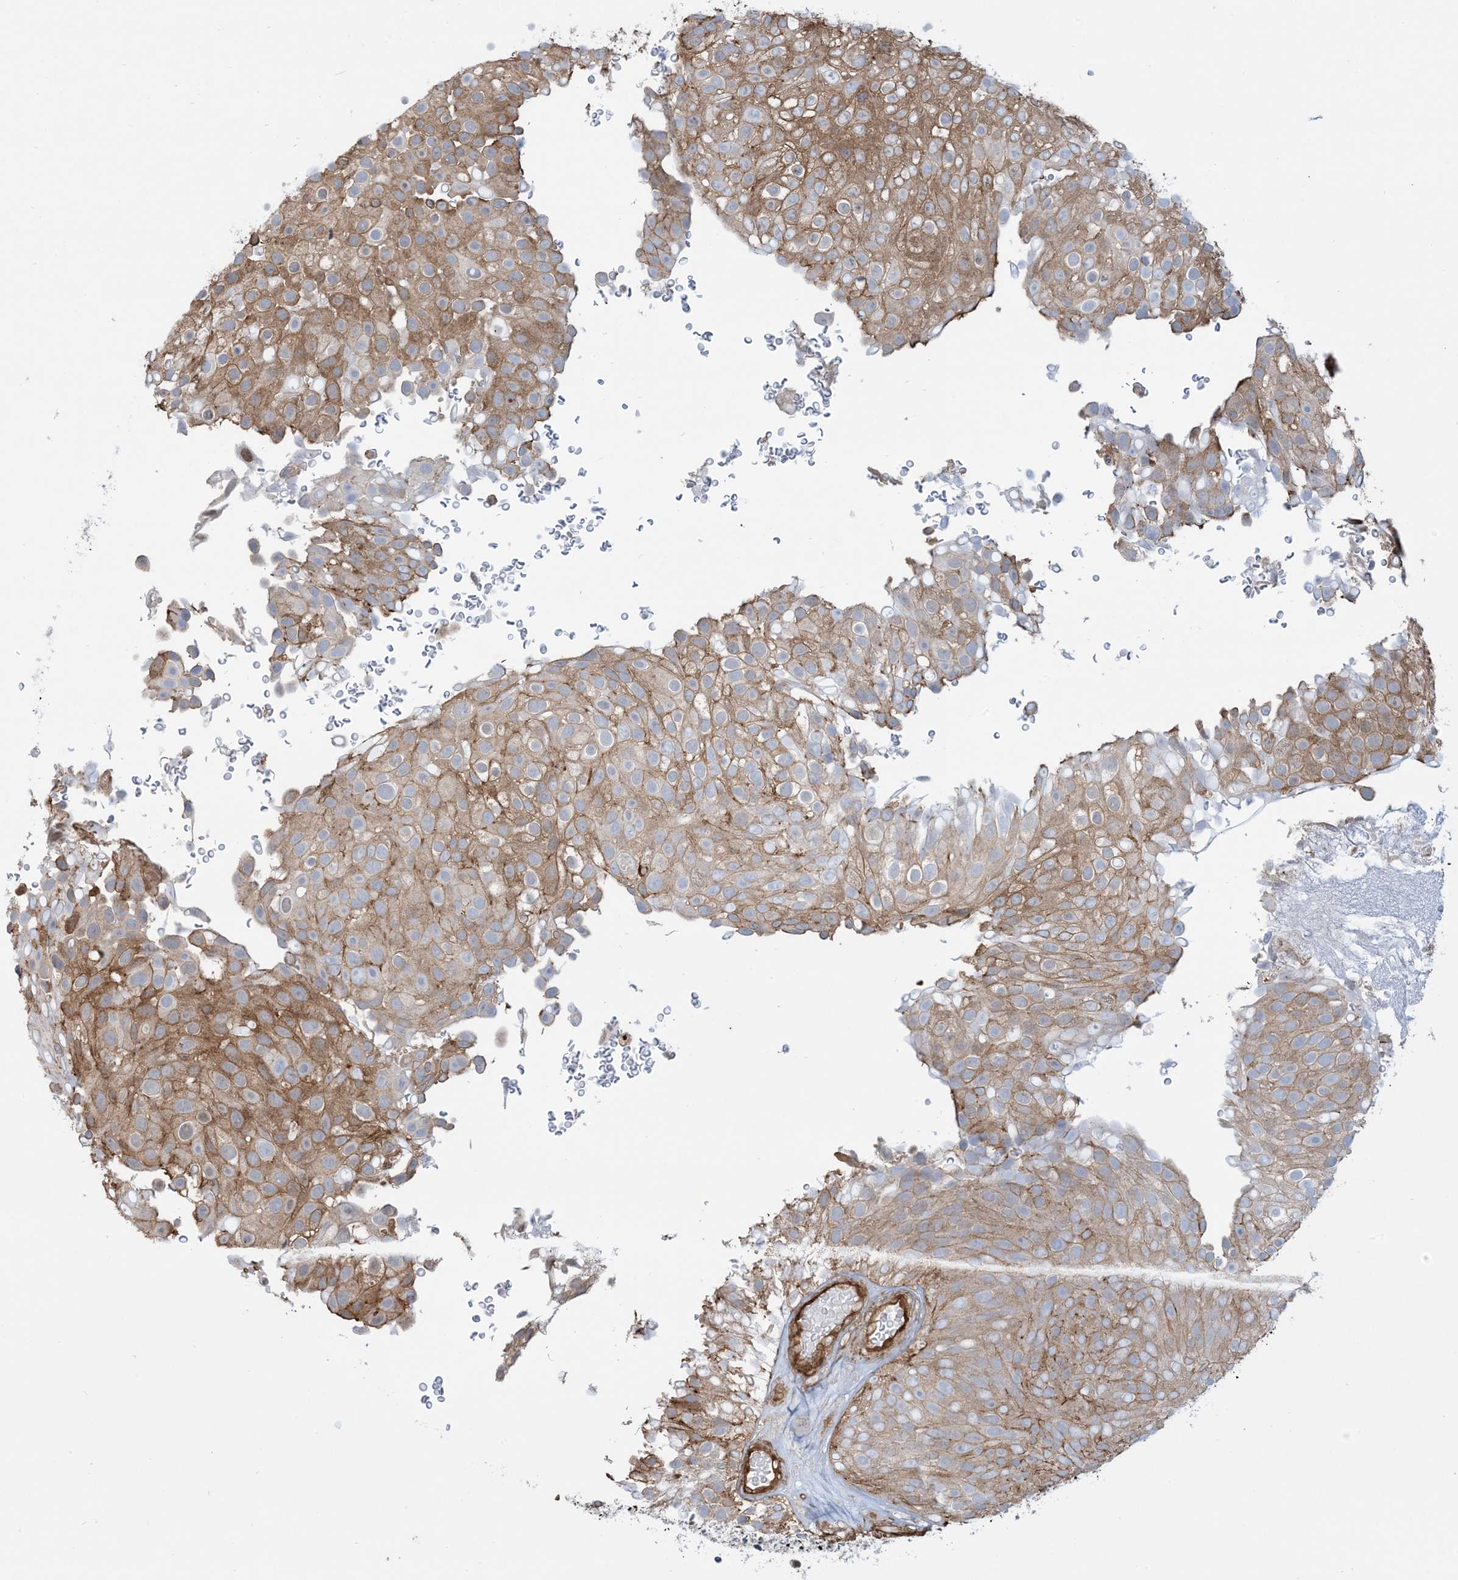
{"staining": {"intensity": "moderate", "quantity": ">75%", "location": "cytoplasmic/membranous"}, "tissue": "urothelial cancer", "cell_type": "Tumor cells", "image_type": "cancer", "snomed": [{"axis": "morphology", "description": "Urothelial carcinoma, Low grade"}, {"axis": "topography", "description": "Urinary bladder"}], "caption": "IHC (DAB (3,3'-diaminobenzidine)) staining of human urothelial cancer exhibits moderate cytoplasmic/membranous protein expression in approximately >75% of tumor cells.", "gene": "PPM1F", "patient": {"sex": "male", "age": 78}}